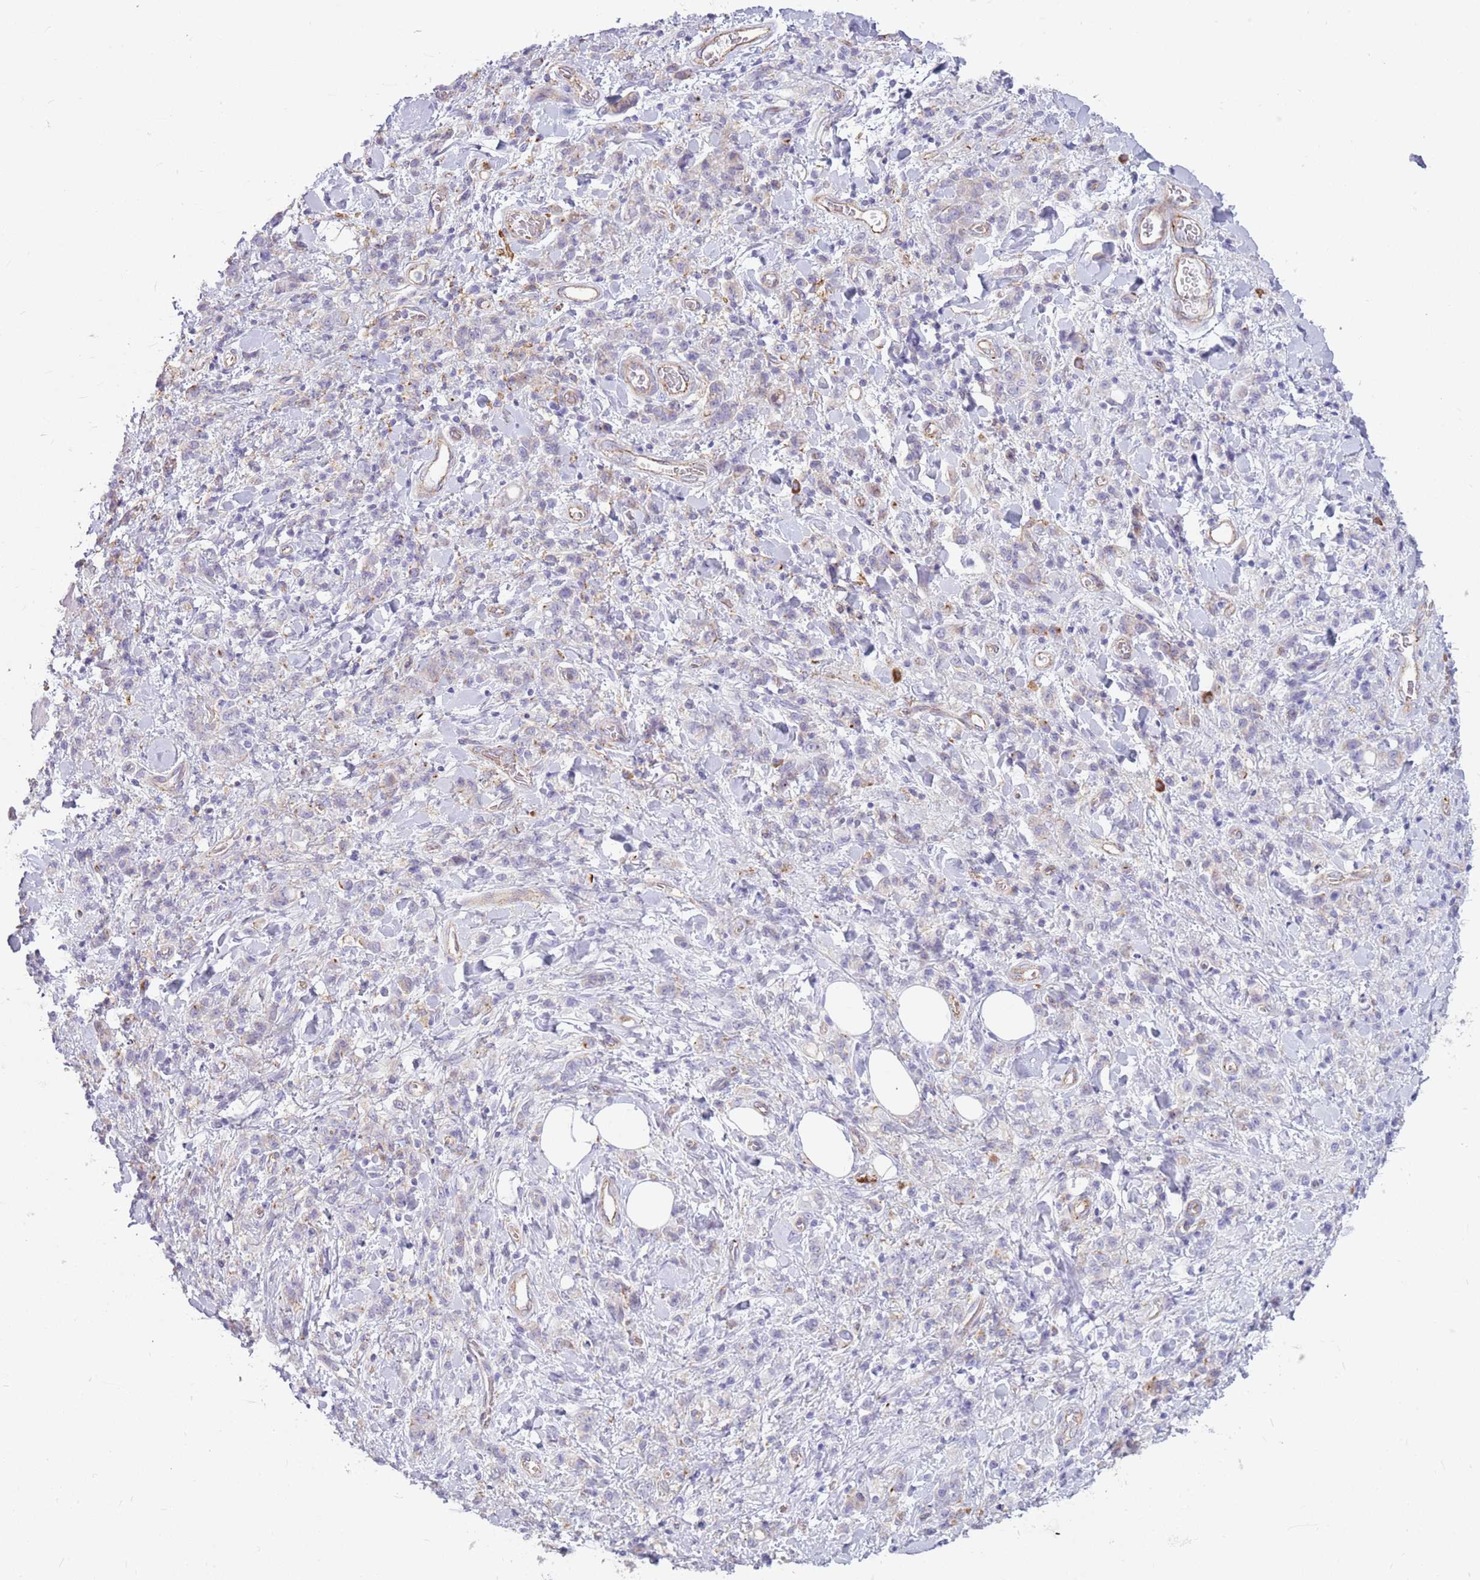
{"staining": {"intensity": "negative", "quantity": "none", "location": "none"}, "tissue": "stomach cancer", "cell_type": "Tumor cells", "image_type": "cancer", "snomed": [{"axis": "morphology", "description": "Adenocarcinoma, NOS"}, {"axis": "topography", "description": "Stomach"}], "caption": "Tumor cells show no significant protein expression in stomach adenocarcinoma.", "gene": "SNX6", "patient": {"sex": "male", "age": 77}}